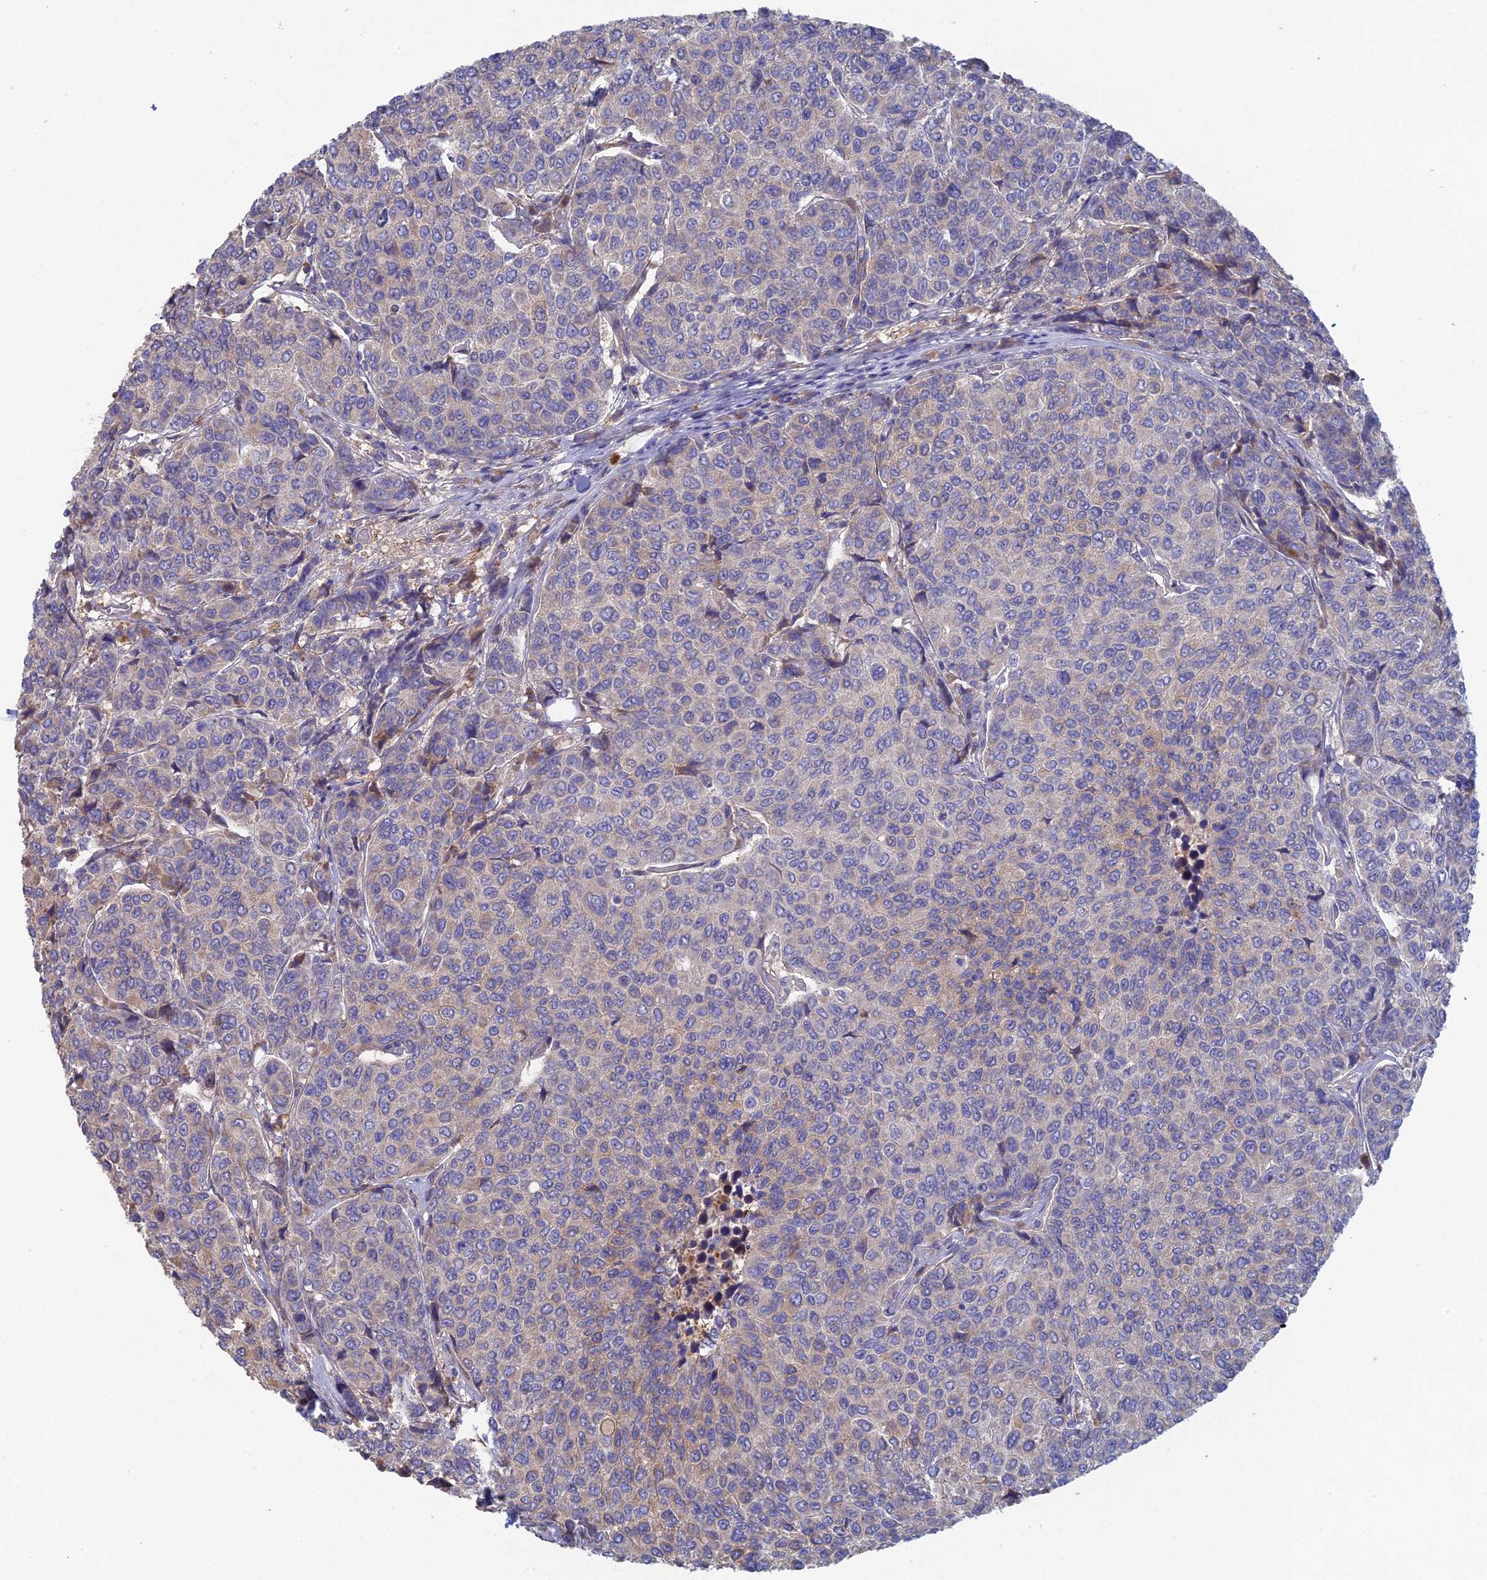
{"staining": {"intensity": "weak", "quantity": "<25%", "location": "cytoplasmic/membranous"}, "tissue": "breast cancer", "cell_type": "Tumor cells", "image_type": "cancer", "snomed": [{"axis": "morphology", "description": "Duct carcinoma"}, {"axis": "topography", "description": "Breast"}], "caption": "This is an immunohistochemistry micrograph of invasive ductal carcinoma (breast). There is no staining in tumor cells.", "gene": "ARL16", "patient": {"sex": "female", "age": 55}}